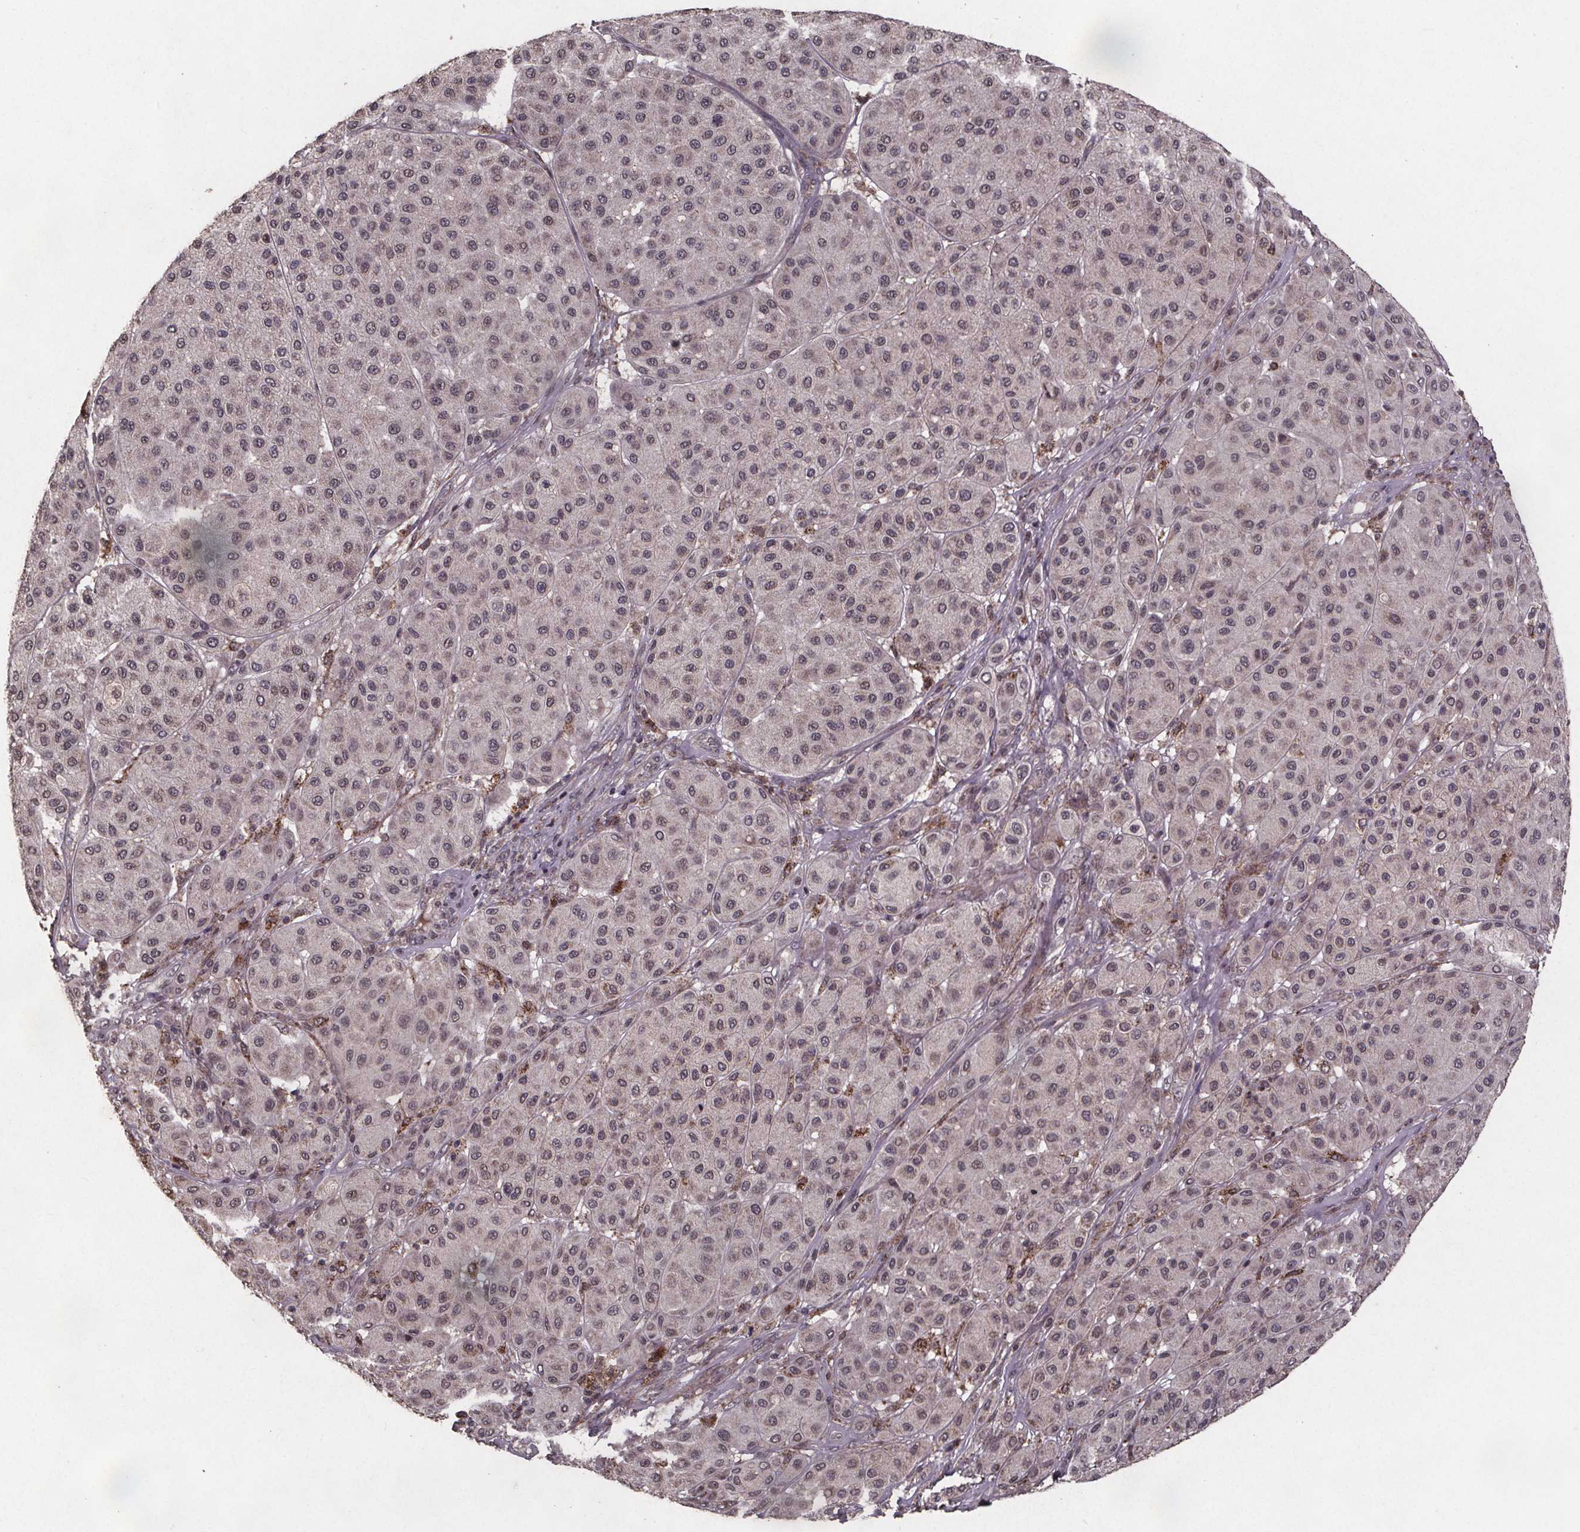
{"staining": {"intensity": "negative", "quantity": "none", "location": "none"}, "tissue": "melanoma", "cell_type": "Tumor cells", "image_type": "cancer", "snomed": [{"axis": "morphology", "description": "Malignant melanoma, Metastatic site"}, {"axis": "topography", "description": "Smooth muscle"}], "caption": "A micrograph of human melanoma is negative for staining in tumor cells.", "gene": "GPX3", "patient": {"sex": "male", "age": 41}}